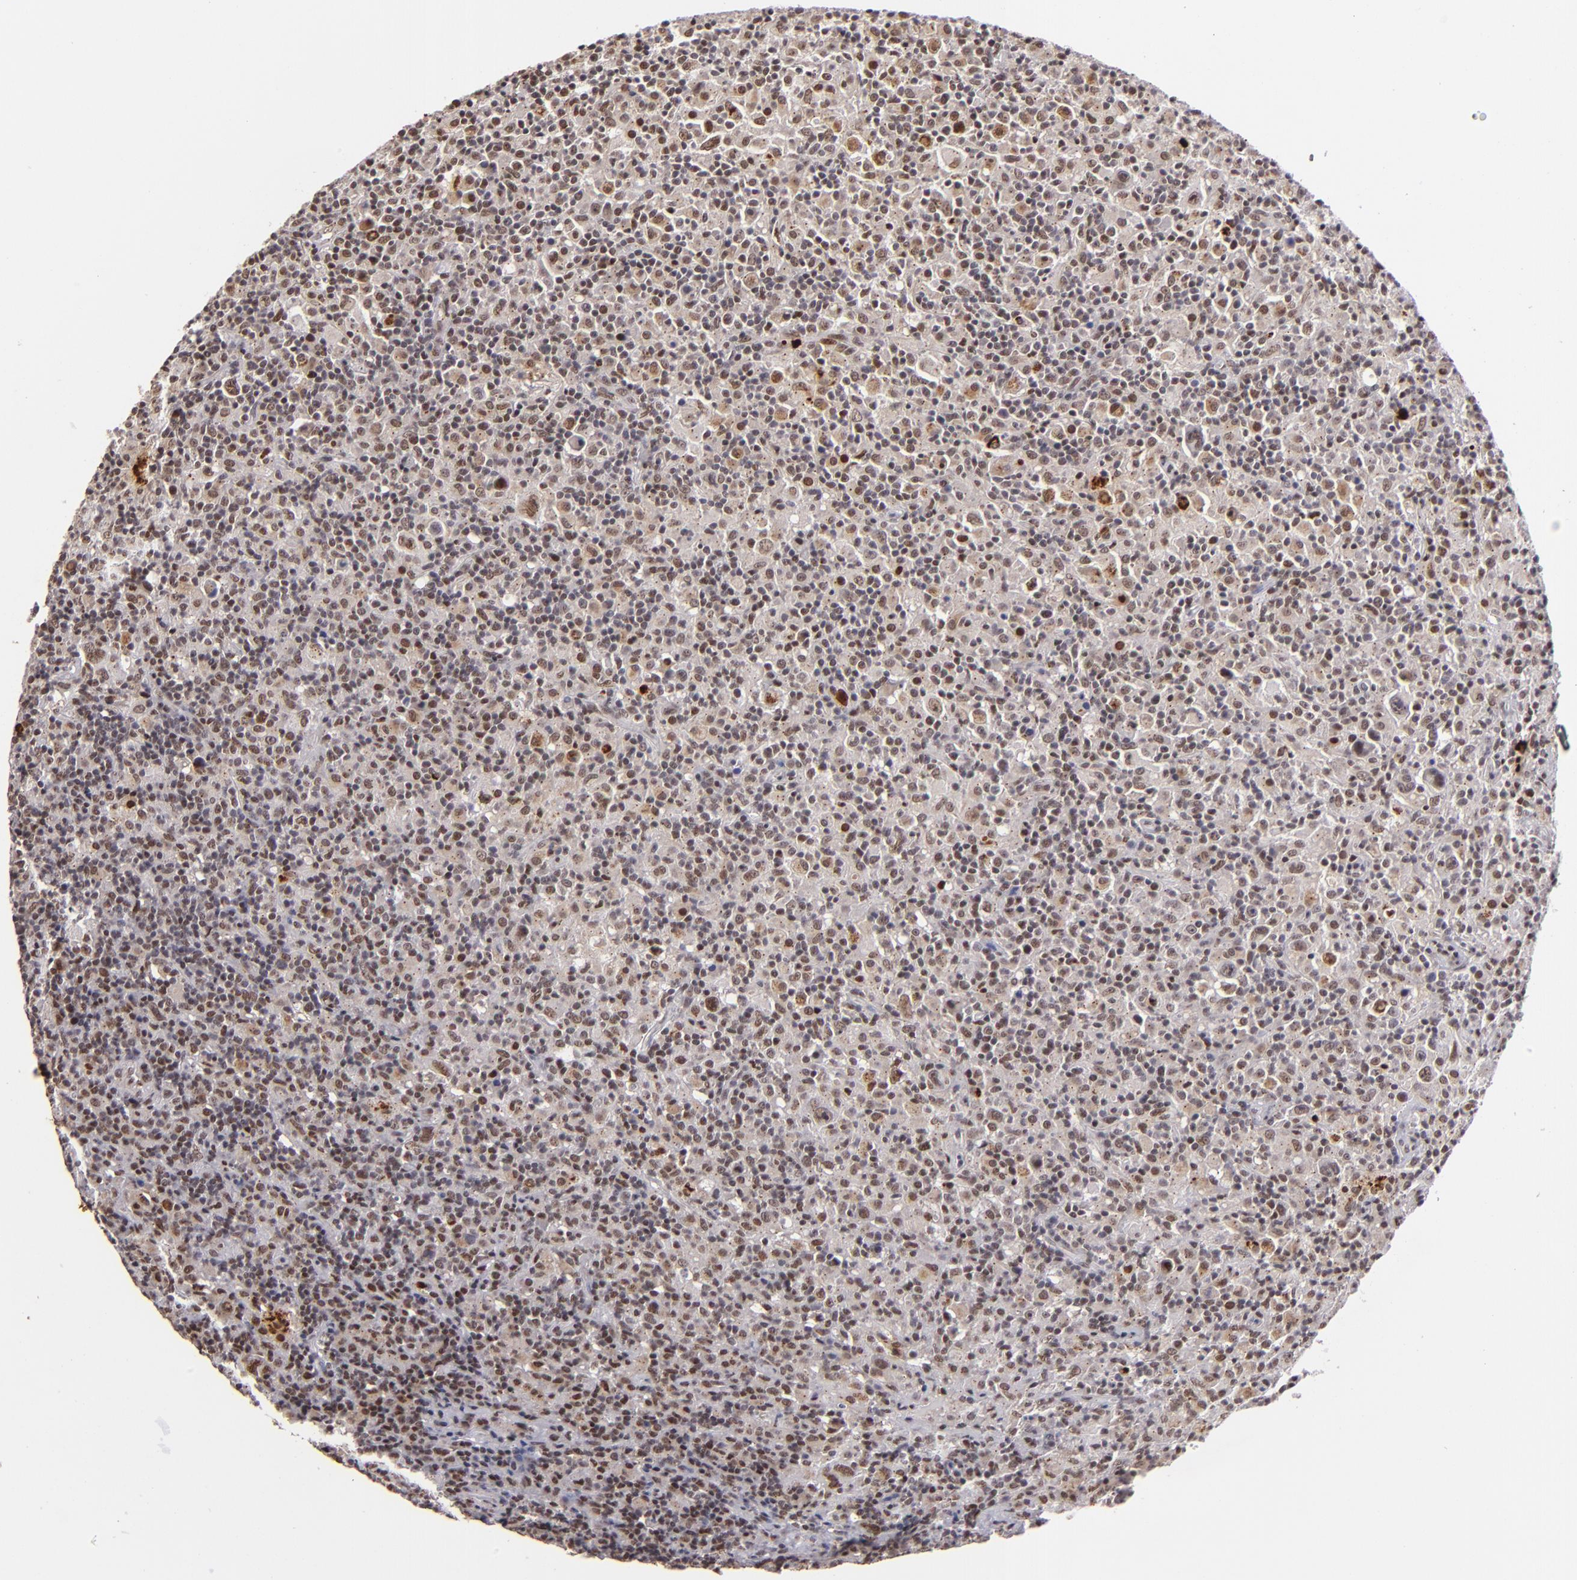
{"staining": {"intensity": "weak", "quantity": "25%-75%", "location": "nuclear"}, "tissue": "lymphoma", "cell_type": "Tumor cells", "image_type": "cancer", "snomed": [{"axis": "morphology", "description": "Hodgkin's disease, NOS"}, {"axis": "topography", "description": "Lymph node"}], "caption": "Protein expression analysis of lymphoma shows weak nuclear staining in approximately 25%-75% of tumor cells.", "gene": "RXRG", "patient": {"sex": "male", "age": 46}}